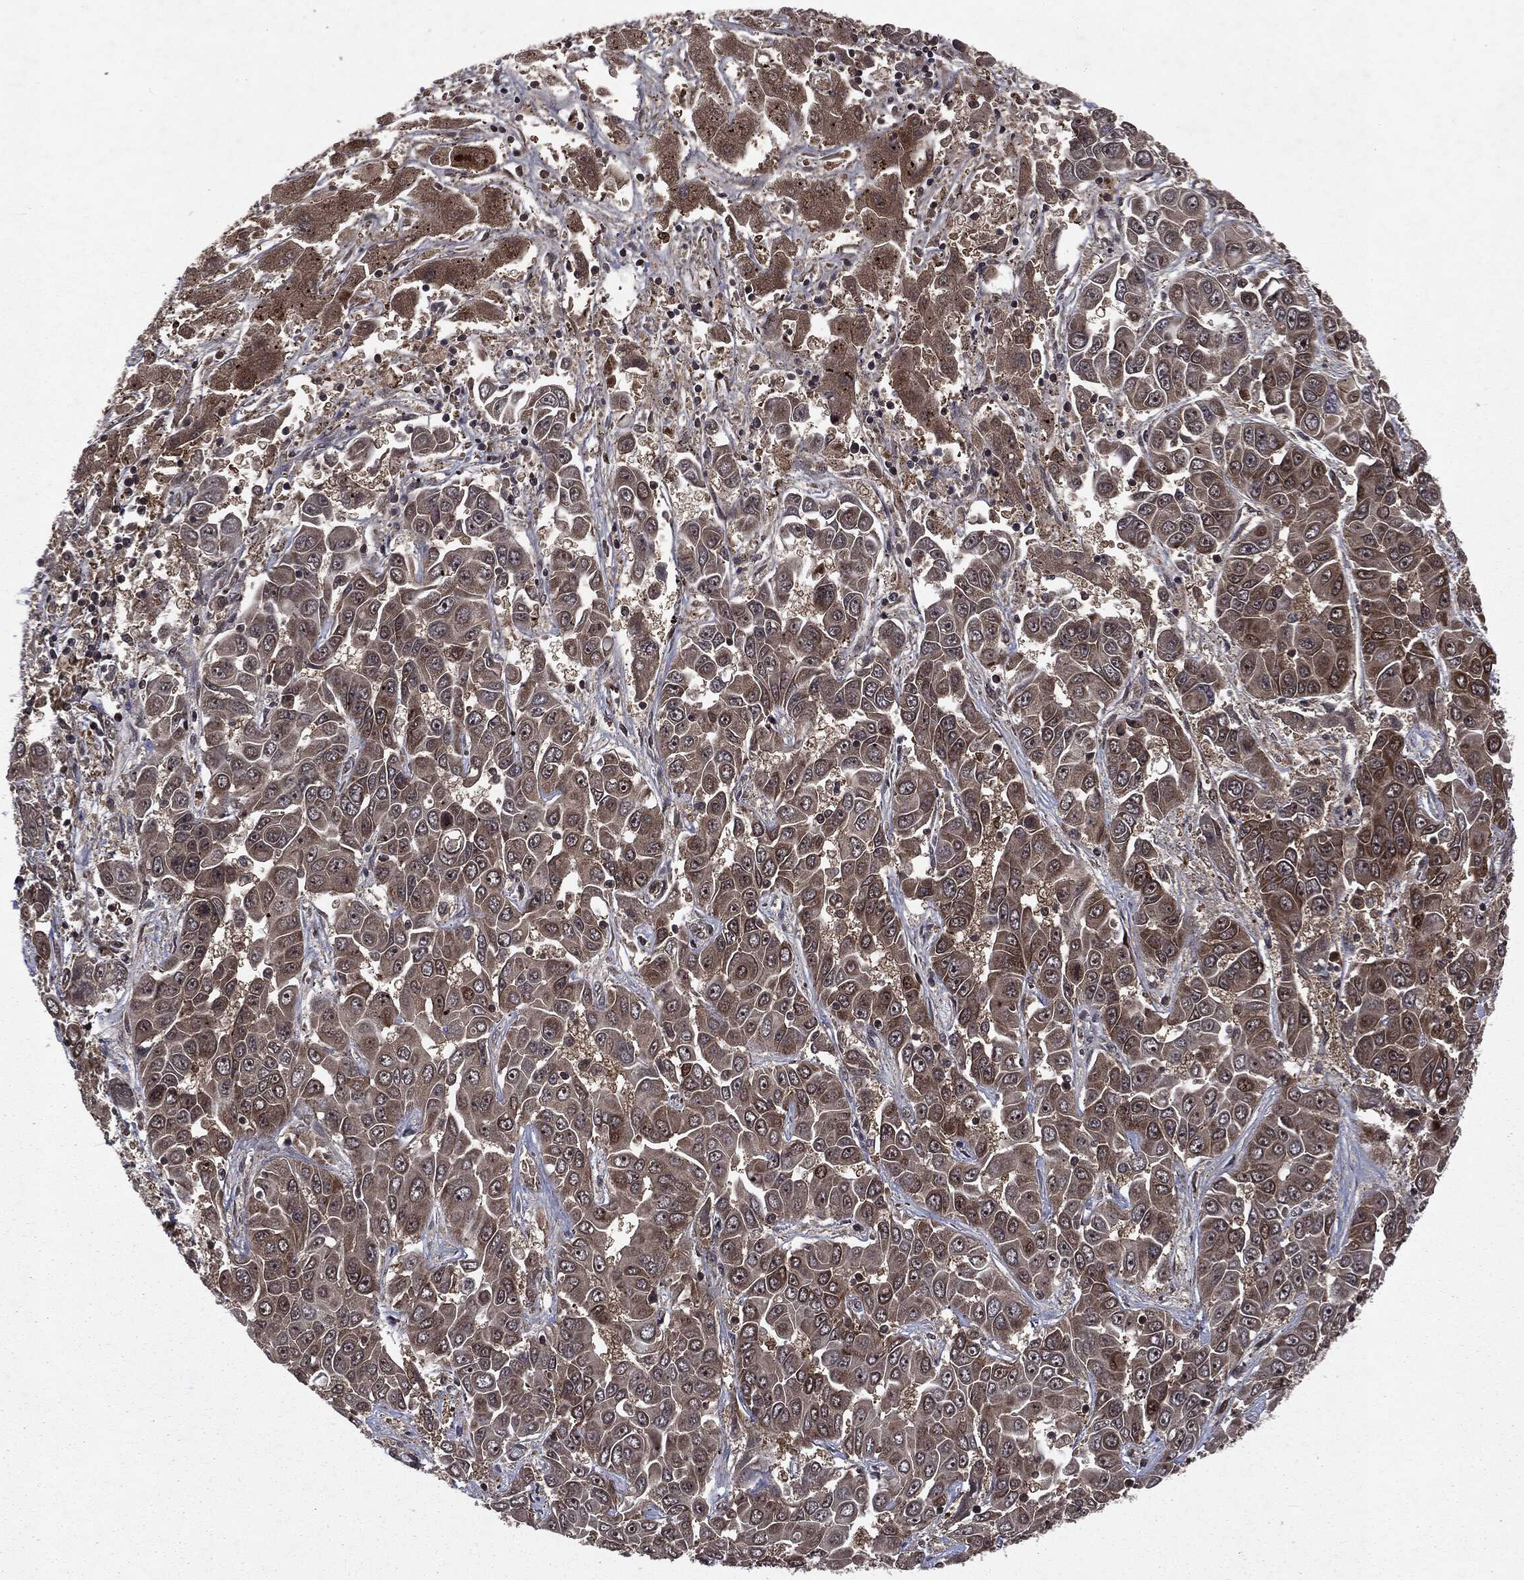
{"staining": {"intensity": "moderate", "quantity": "25%-75%", "location": "cytoplasmic/membranous"}, "tissue": "liver cancer", "cell_type": "Tumor cells", "image_type": "cancer", "snomed": [{"axis": "morphology", "description": "Cholangiocarcinoma"}, {"axis": "topography", "description": "Liver"}], "caption": "Human liver cancer (cholangiocarcinoma) stained with a brown dye demonstrates moderate cytoplasmic/membranous positive expression in approximately 25%-75% of tumor cells.", "gene": "STAU2", "patient": {"sex": "female", "age": 52}}